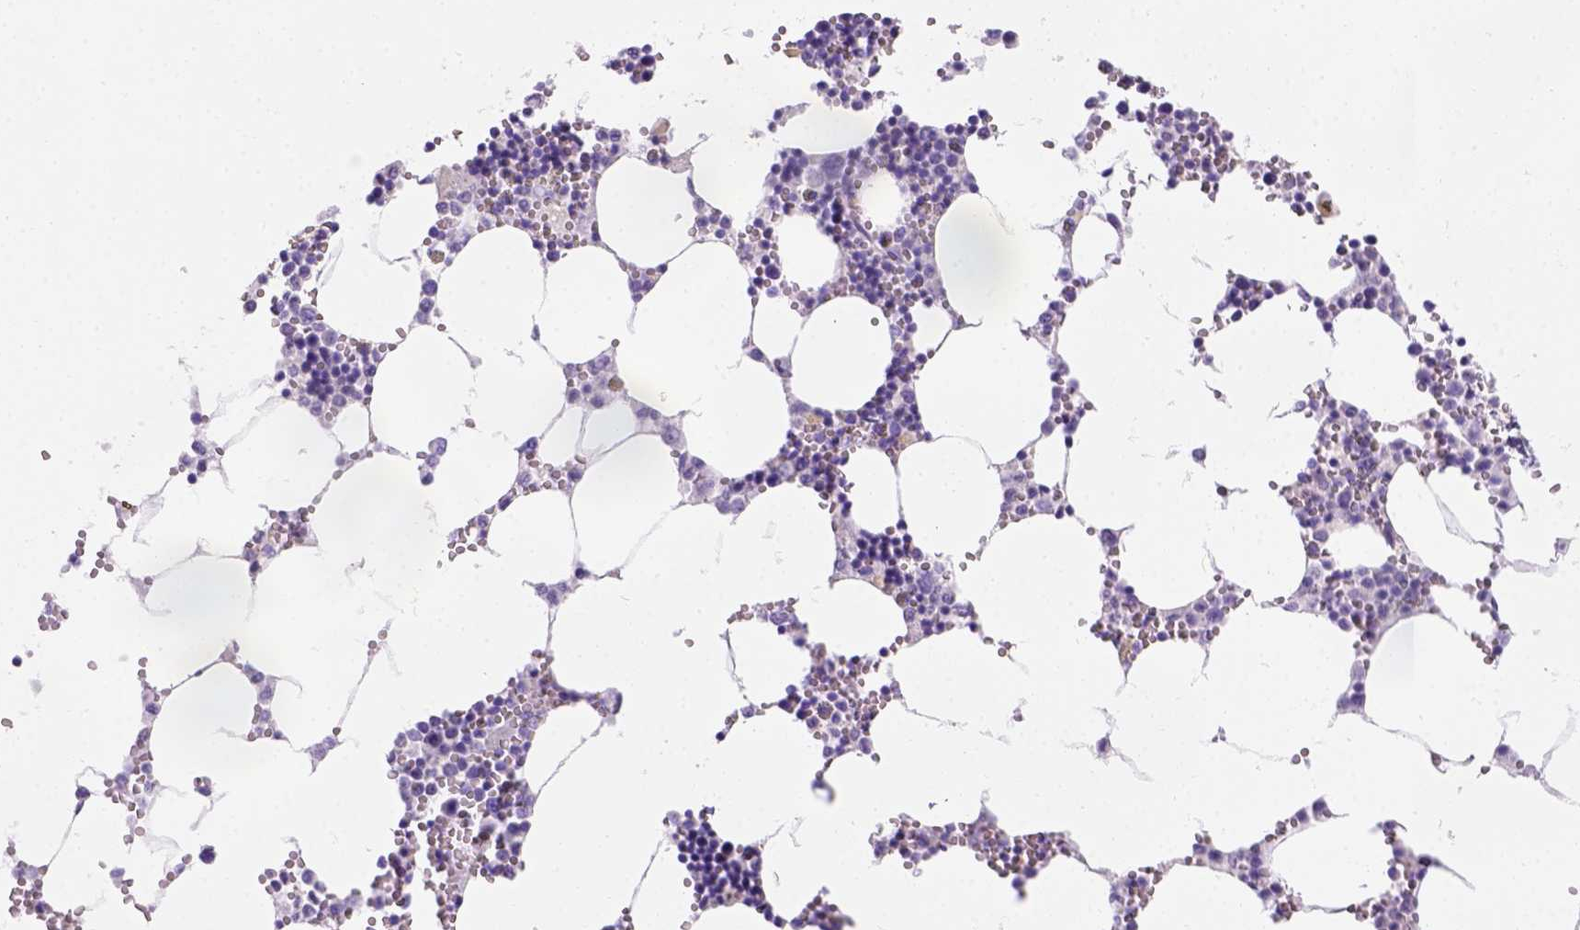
{"staining": {"intensity": "moderate", "quantity": "<25%", "location": "cytoplasmic/membranous"}, "tissue": "bone marrow", "cell_type": "Hematopoietic cells", "image_type": "normal", "snomed": [{"axis": "morphology", "description": "Normal tissue, NOS"}, {"axis": "topography", "description": "Bone marrow"}], "caption": "Immunohistochemical staining of normal human bone marrow shows moderate cytoplasmic/membranous protein staining in approximately <25% of hematopoietic cells. (DAB IHC with brightfield microscopy, high magnification).", "gene": "PHF7", "patient": {"sex": "male", "age": 54}}